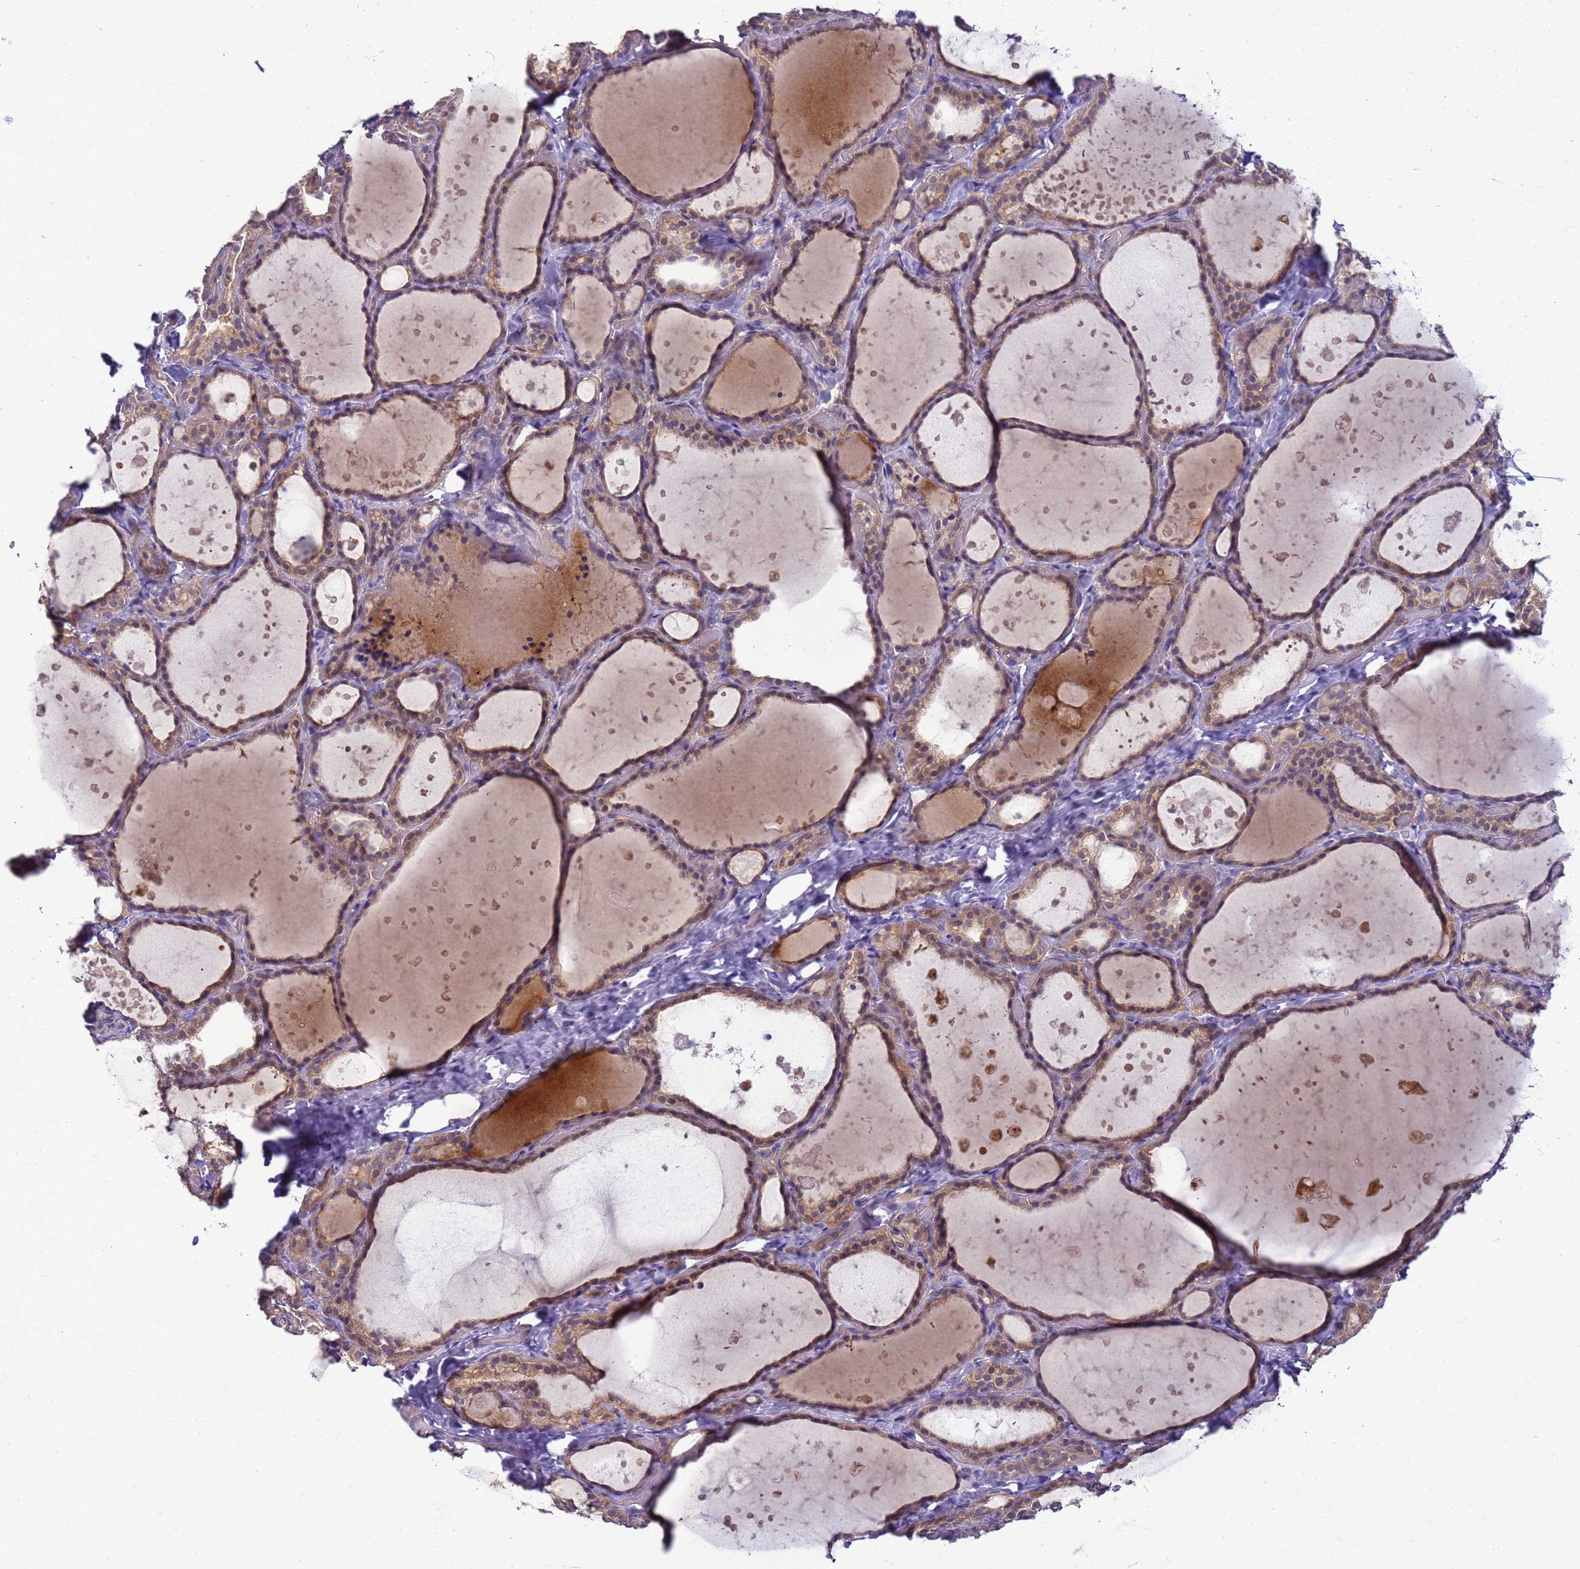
{"staining": {"intensity": "weak", "quantity": ">75%", "location": "cytoplasmic/membranous"}, "tissue": "thyroid gland", "cell_type": "Glandular cells", "image_type": "normal", "snomed": [{"axis": "morphology", "description": "Normal tissue, NOS"}, {"axis": "topography", "description": "Thyroid gland"}], "caption": "Brown immunohistochemical staining in benign human thyroid gland reveals weak cytoplasmic/membranous staining in approximately >75% of glandular cells.", "gene": "DDI2", "patient": {"sex": "female", "age": 44}}